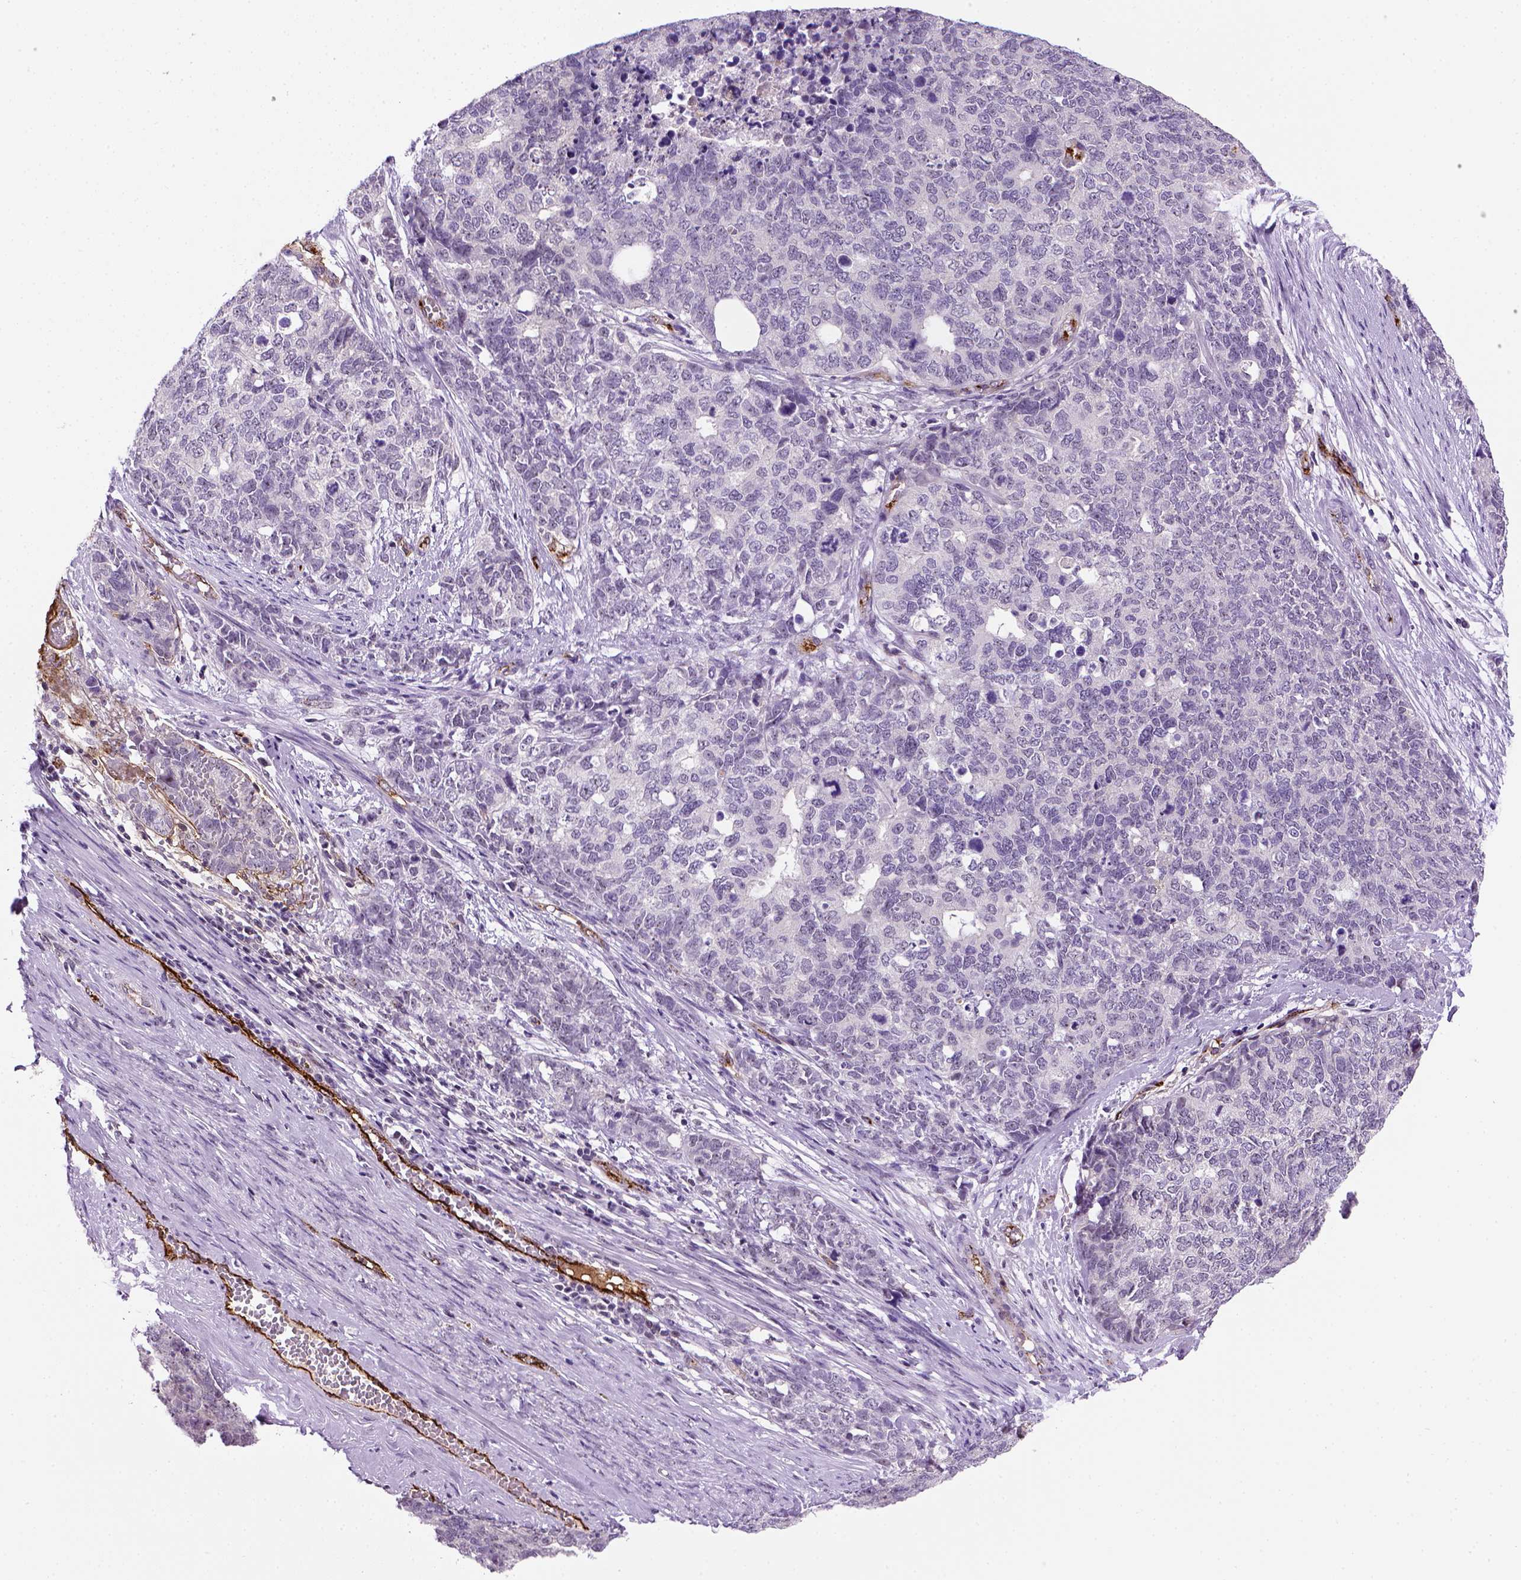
{"staining": {"intensity": "negative", "quantity": "none", "location": "none"}, "tissue": "cervical cancer", "cell_type": "Tumor cells", "image_type": "cancer", "snomed": [{"axis": "morphology", "description": "Squamous cell carcinoma, NOS"}, {"axis": "topography", "description": "Cervix"}], "caption": "This is an IHC micrograph of cervical squamous cell carcinoma. There is no expression in tumor cells.", "gene": "VWF", "patient": {"sex": "female", "age": 63}}